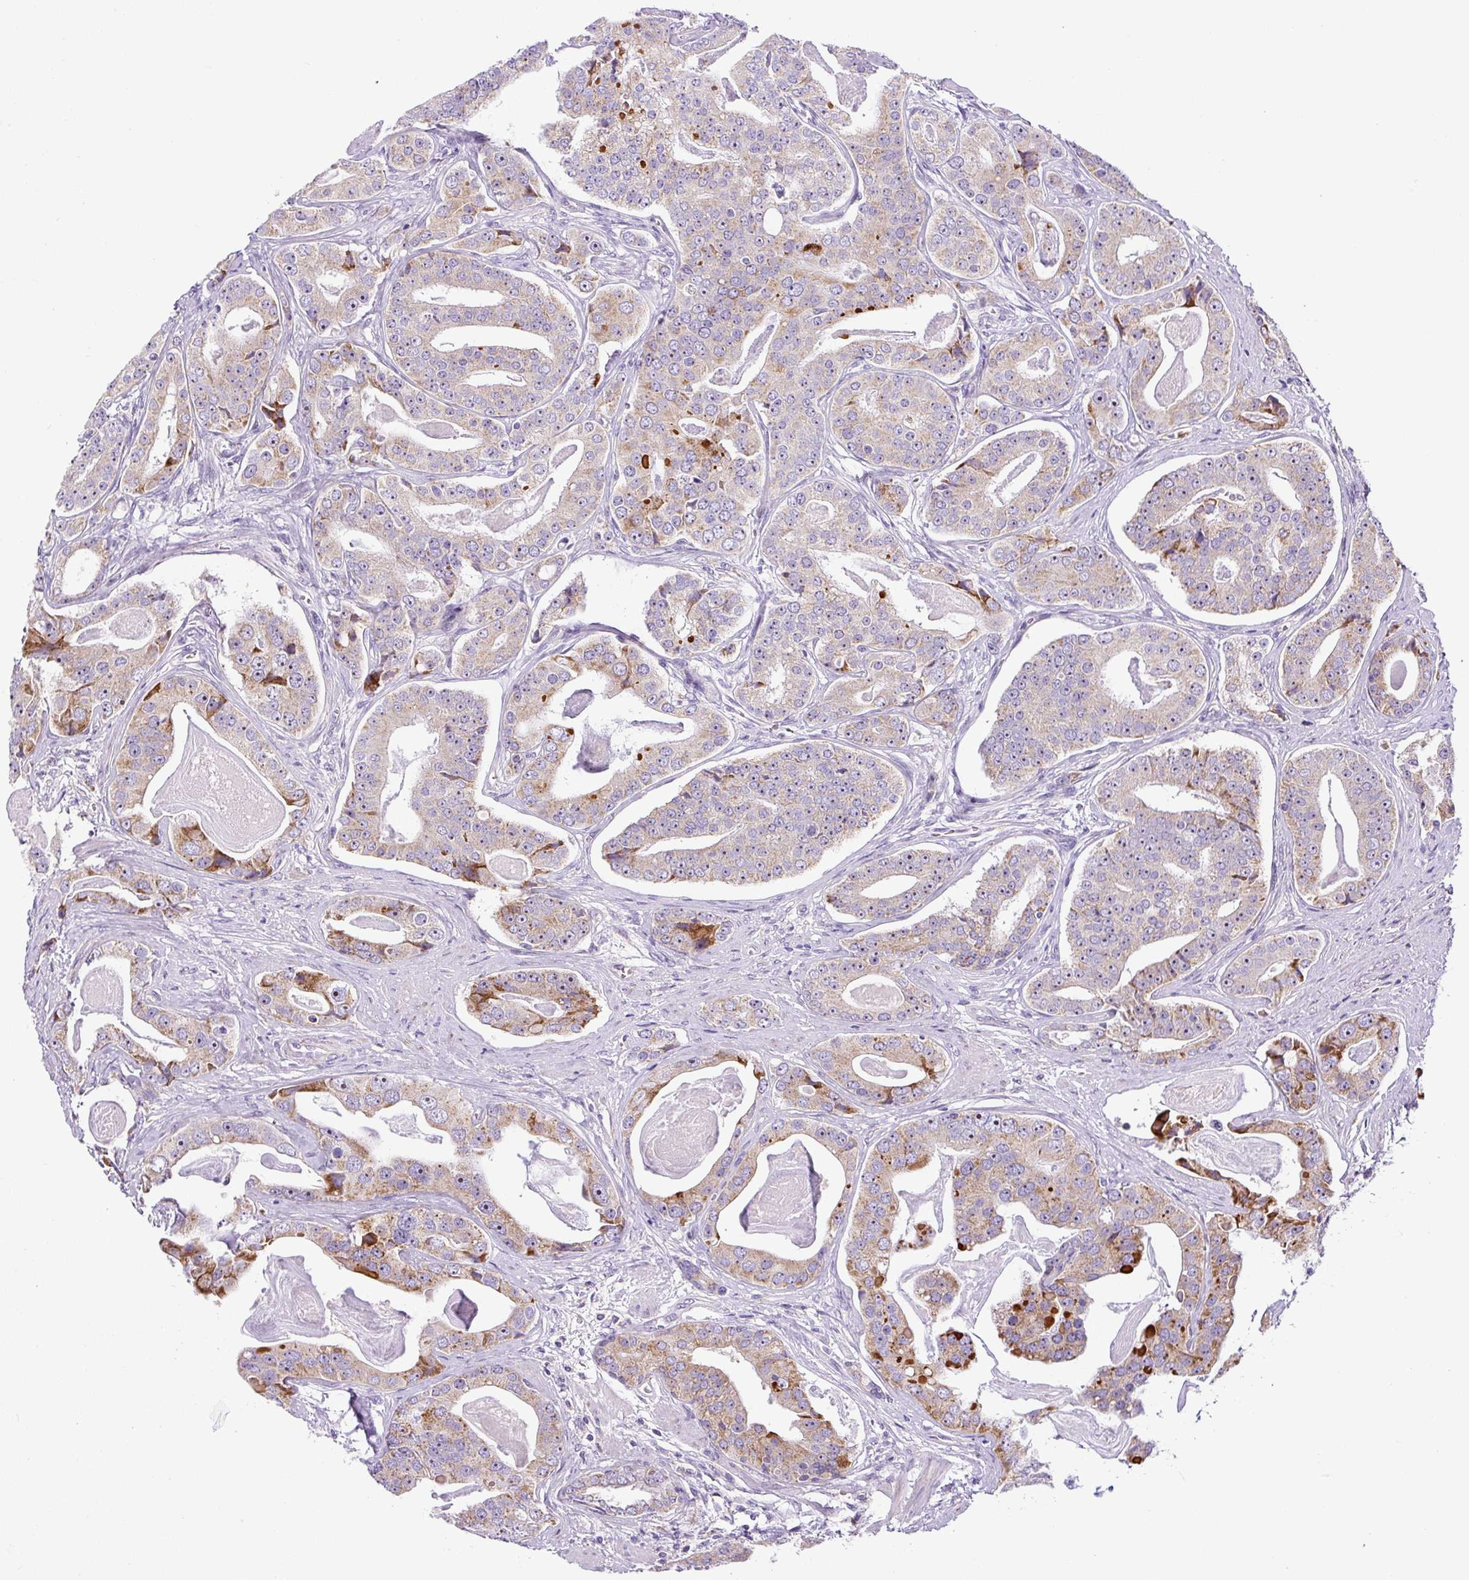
{"staining": {"intensity": "moderate", "quantity": "<25%", "location": "cytoplasmic/membranous"}, "tissue": "prostate cancer", "cell_type": "Tumor cells", "image_type": "cancer", "snomed": [{"axis": "morphology", "description": "Adenocarcinoma, High grade"}, {"axis": "topography", "description": "Prostate"}], "caption": "Prostate high-grade adenocarcinoma stained with a brown dye reveals moderate cytoplasmic/membranous positive expression in about <25% of tumor cells.", "gene": "ZNF596", "patient": {"sex": "male", "age": 71}}